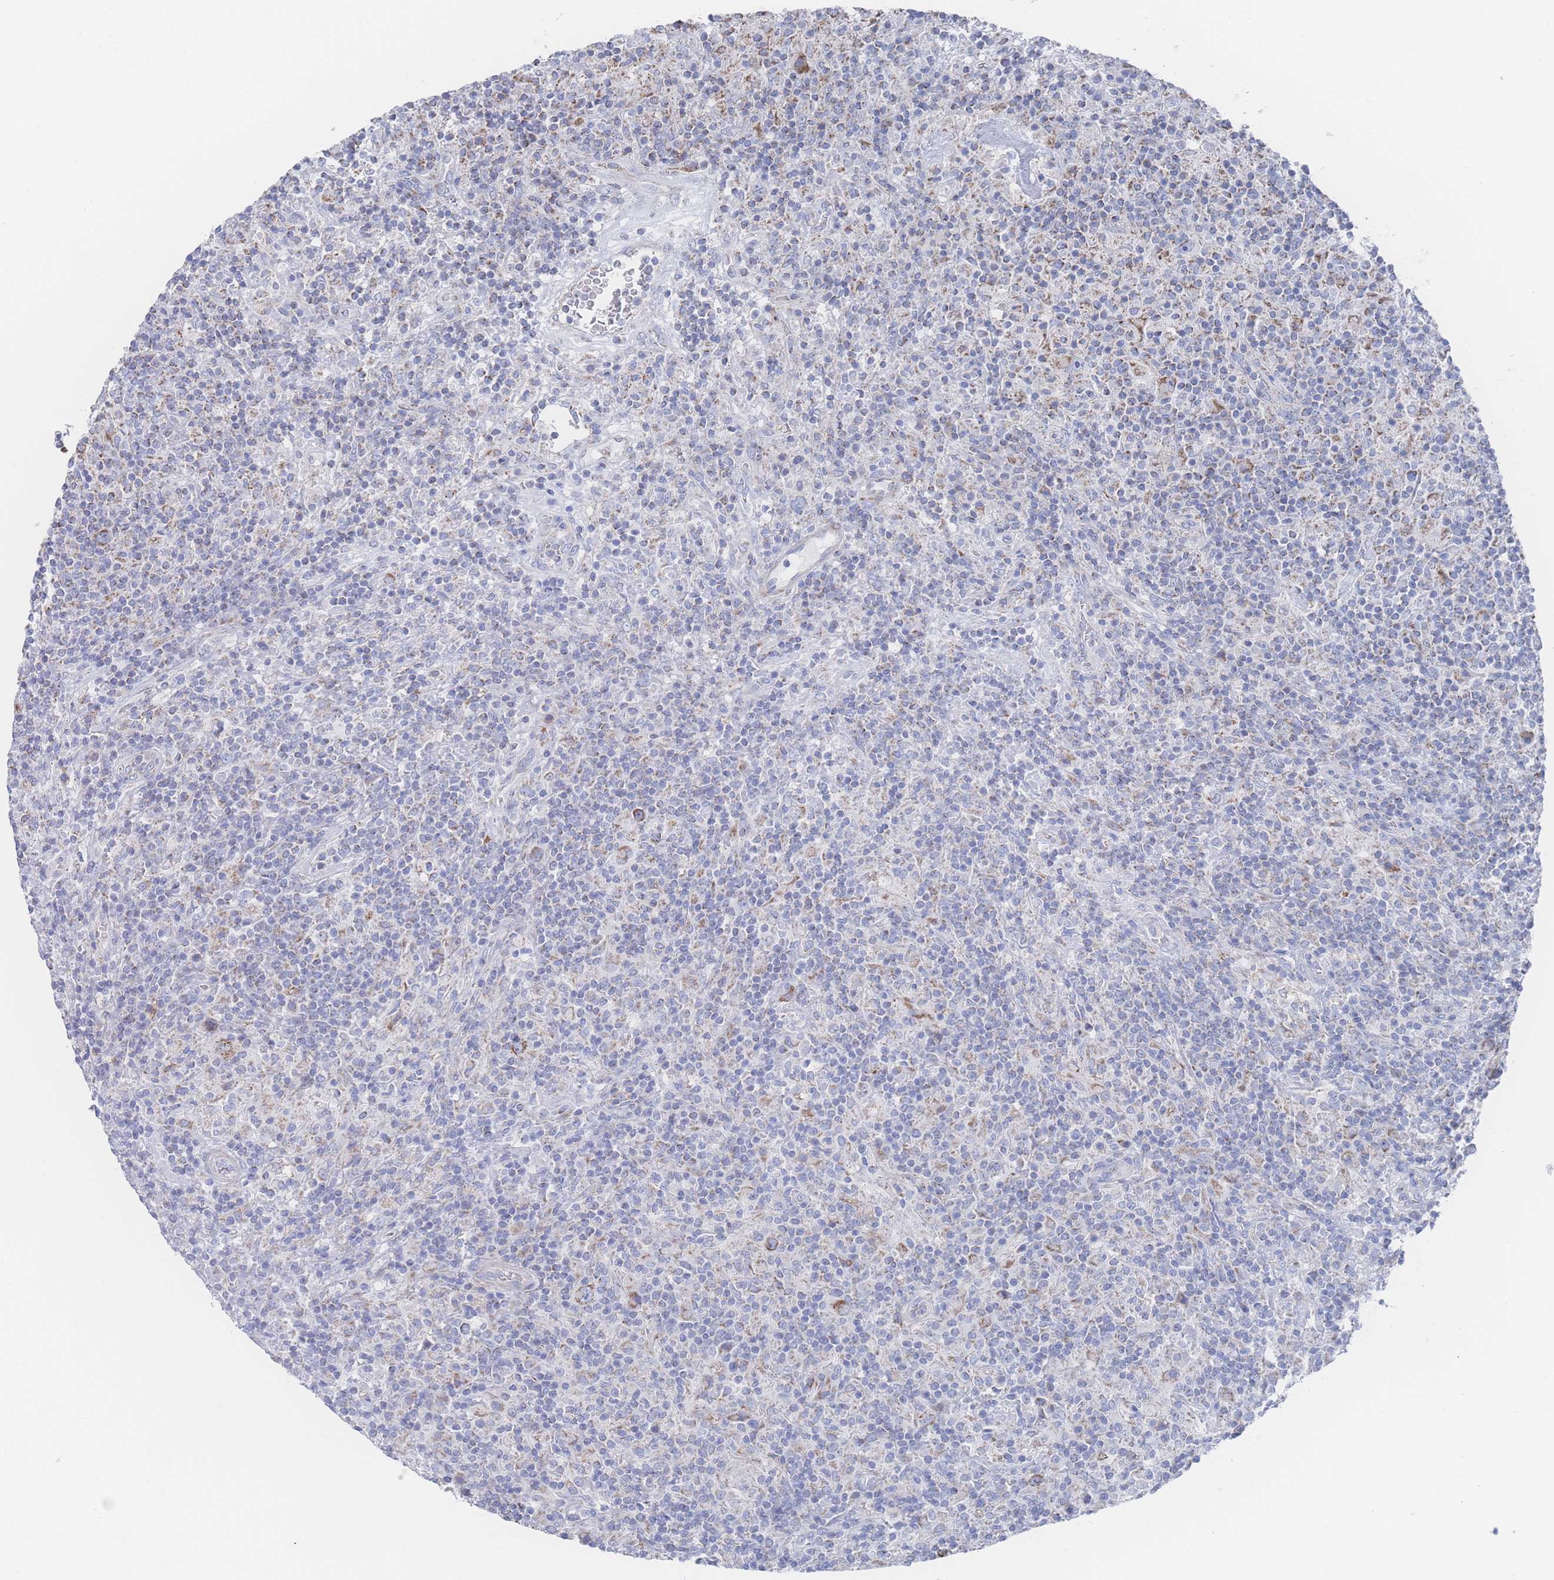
{"staining": {"intensity": "strong", "quantity": "25%-75%", "location": "cytoplasmic/membranous"}, "tissue": "lymphoma", "cell_type": "Tumor cells", "image_type": "cancer", "snomed": [{"axis": "morphology", "description": "Hodgkin's disease, NOS"}, {"axis": "topography", "description": "Lymph node"}], "caption": "DAB (3,3'-diaminobenzidine) immunohistochemical staining of human lymphoma exhibits strong cytoplasmic/membranous protein staining in about 25%-75% of tumor cells.", "gene": "SNPH", "patient": {"sex": "male", "age": 70}}